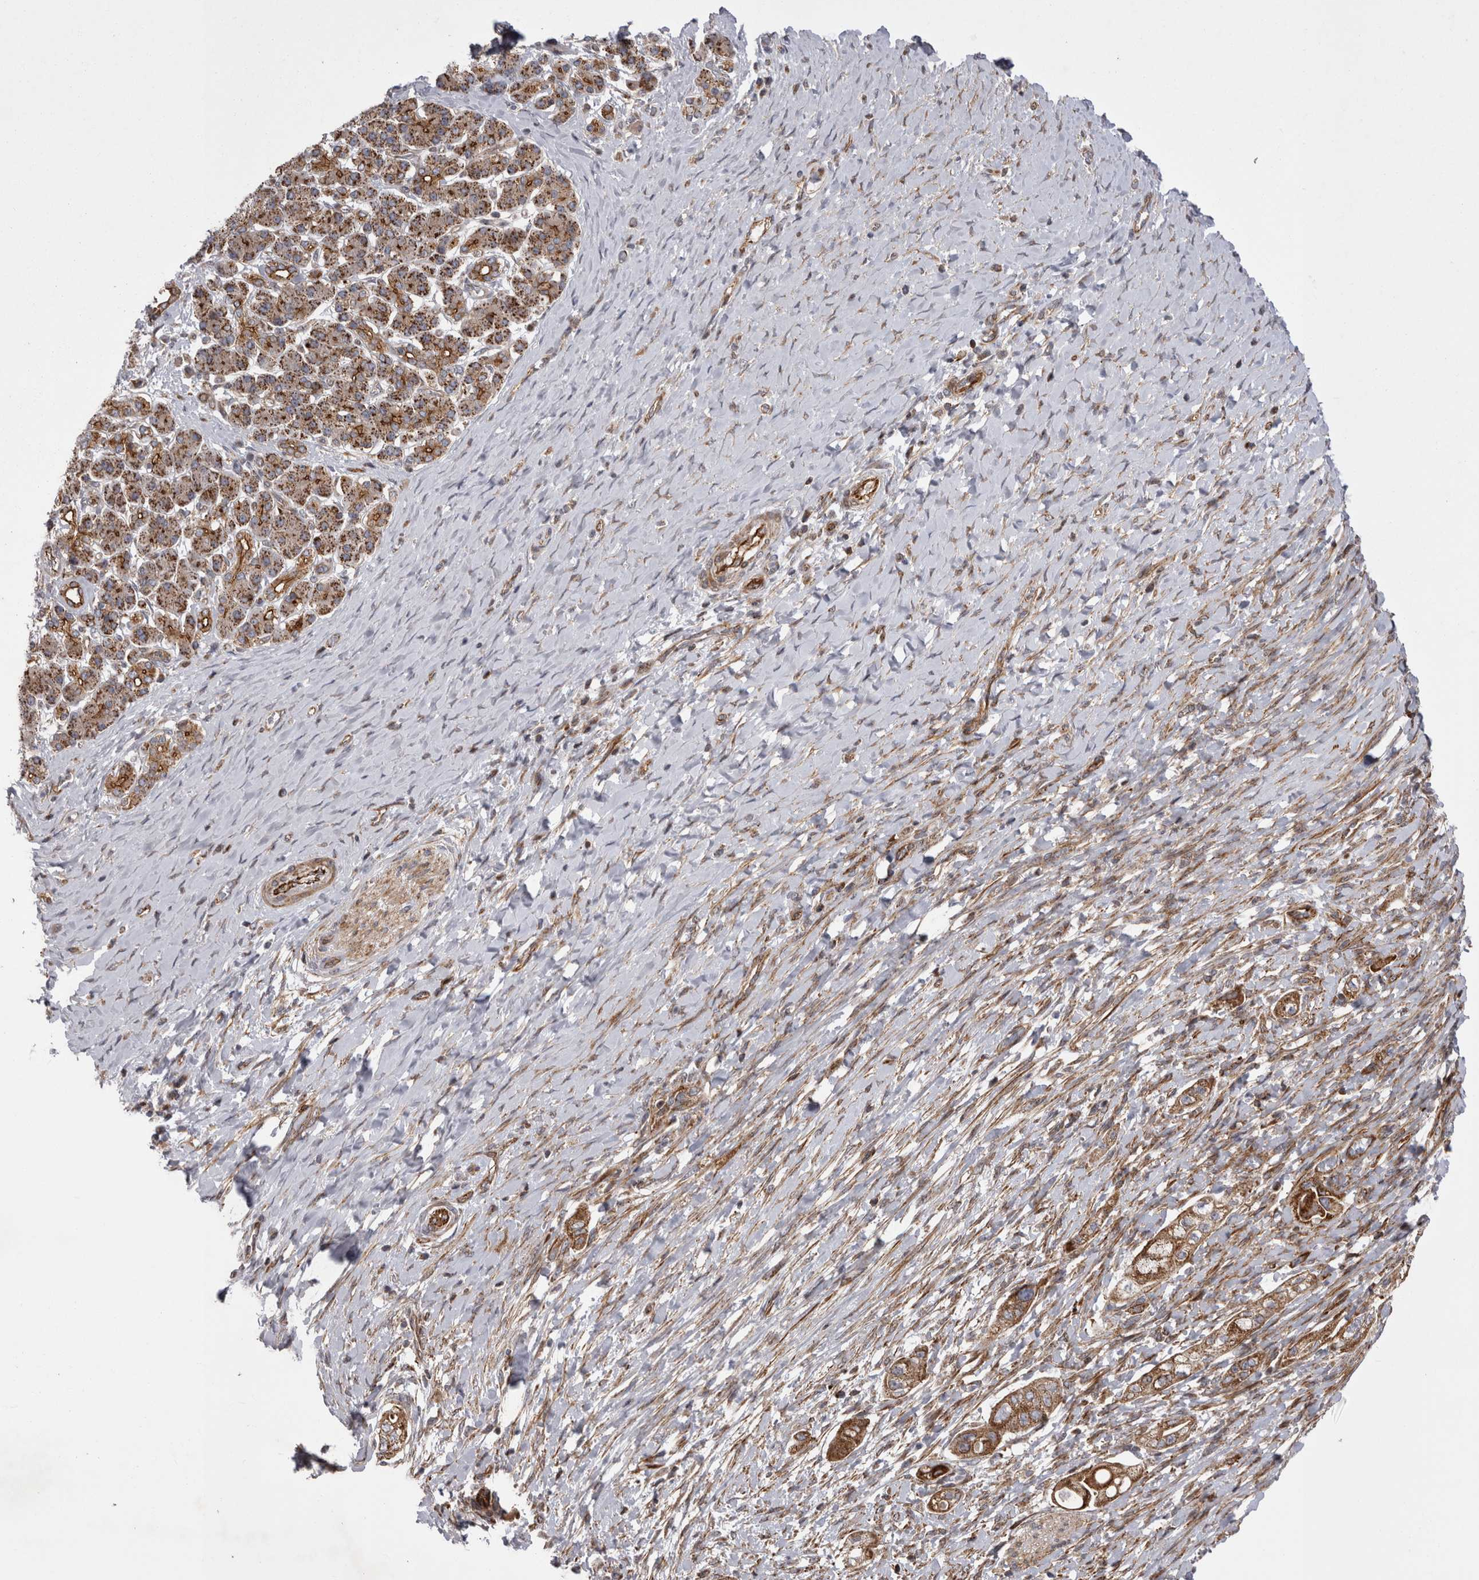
{"staining": {"intensity": "strong", "quantity": ">75%", "location": "cytoplasmic/membranous"}, "tissue": "pancreatic cancer", "cell_type": "Tumor cells", "image_type": "cancer", "snomed": [{"axis": "morphology", "description": "Adenocarcinoma, NOS"}, {"axis": "topography", "description": "Pancreas"}], "caption": "The photomicrograph shows a brown stain indicating the presence of a protein in the cytoplasmic/membranous of tumor cells in pancreatic adenocarcinoma. Immunohistochemistry stains the protein in brown and the nuclei are stained blue.", "gene": "TSPOAP1", "patient": {"sex": "male", "age": 58}}